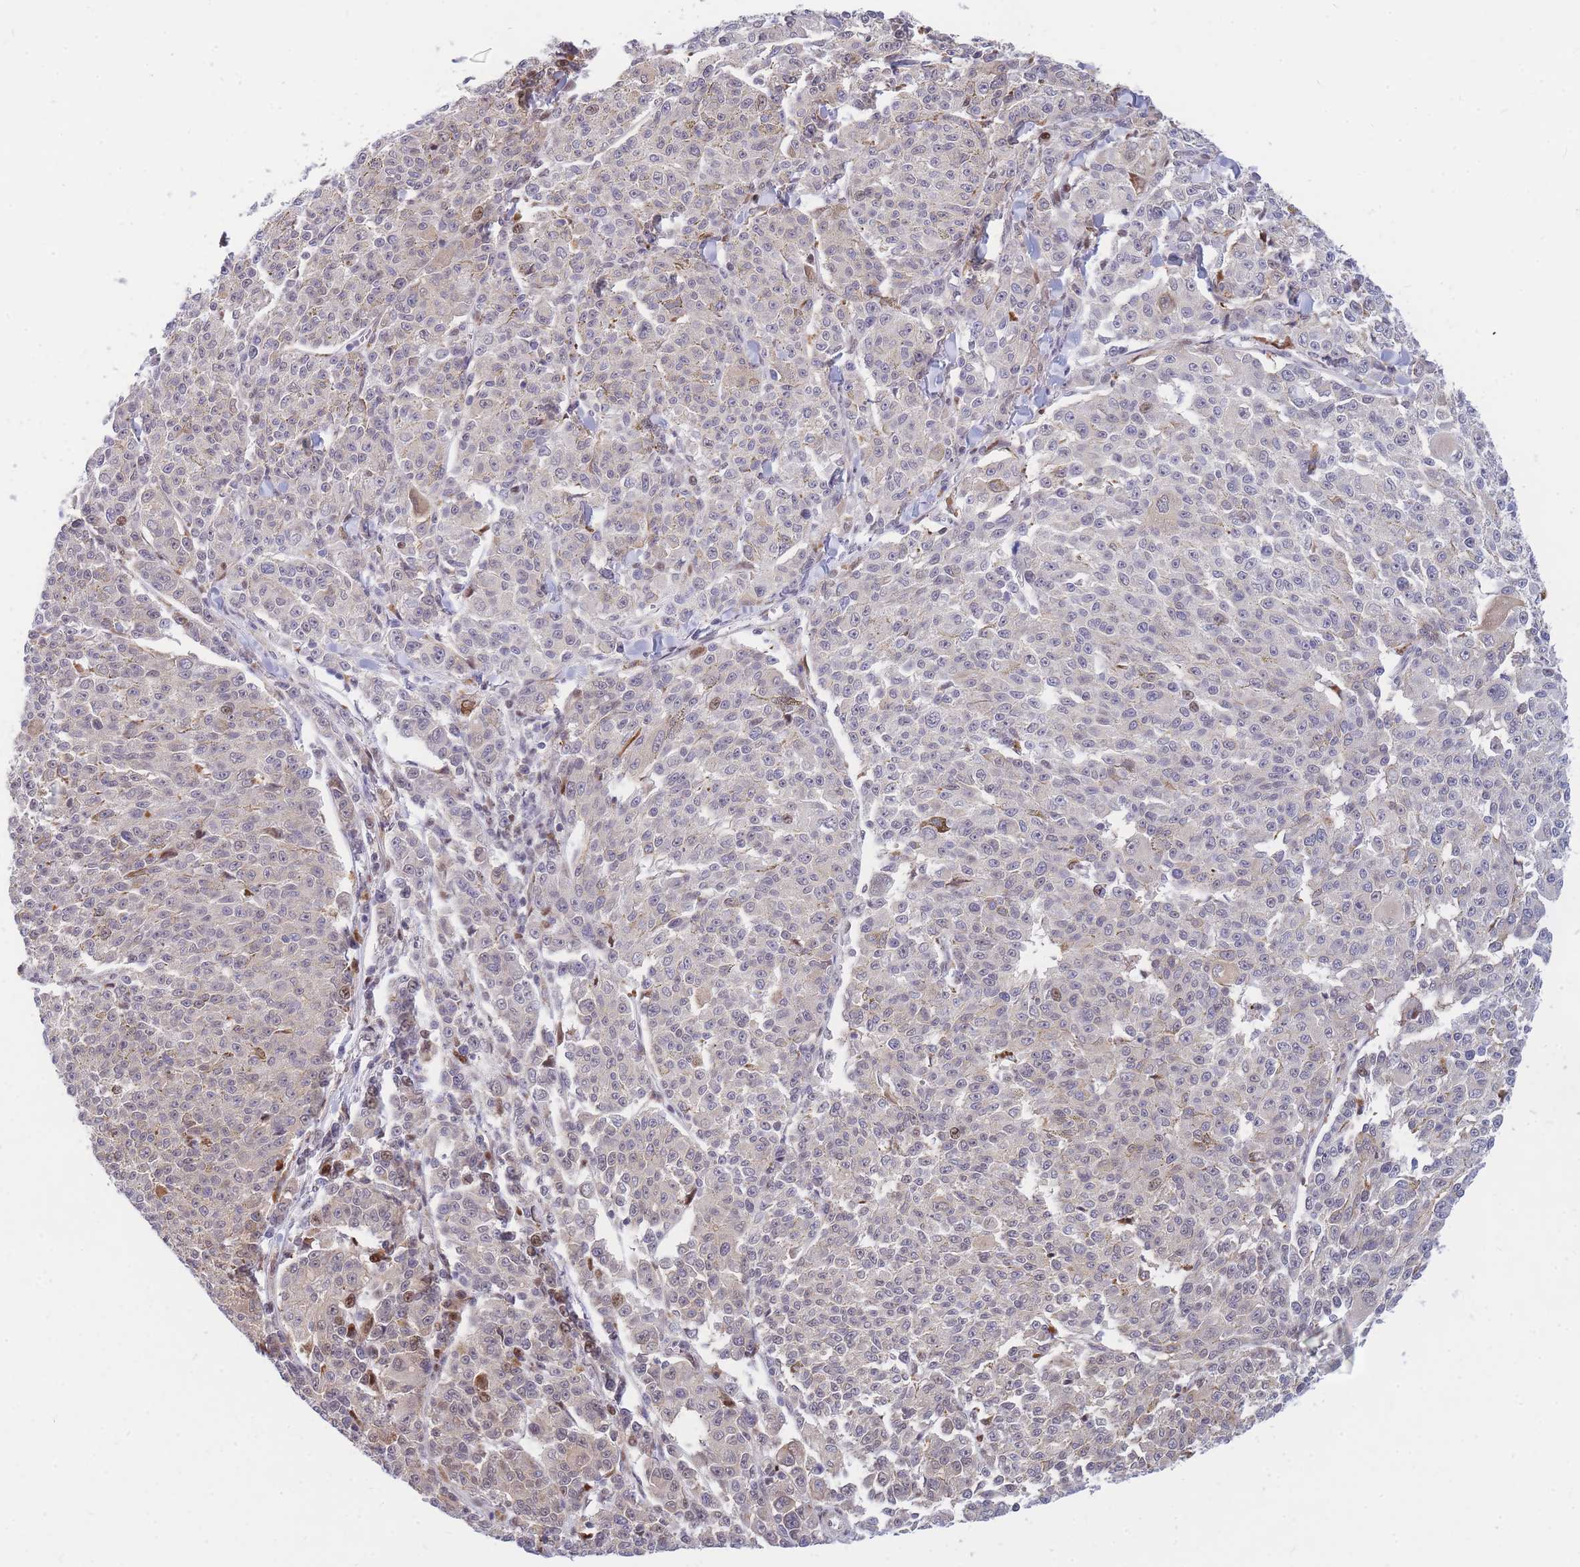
{"staining": {"intensity": "negative", "quantity": "none", "location": "none"}, "tissue": "melanoma", "cell_type": "Tumor cells", "image_type": "cancer", "snomed": [{"axis": "morphology", "description": "Malignant melanoma, NOS"}, {"axis": "topography", "description": "Skin"}], "caption": "Histopathology image shows no significant protein staining in tumor cells of malignant melanoma.", "gene": "CRACD", "patient": {"sex": "female", "age": 52}}